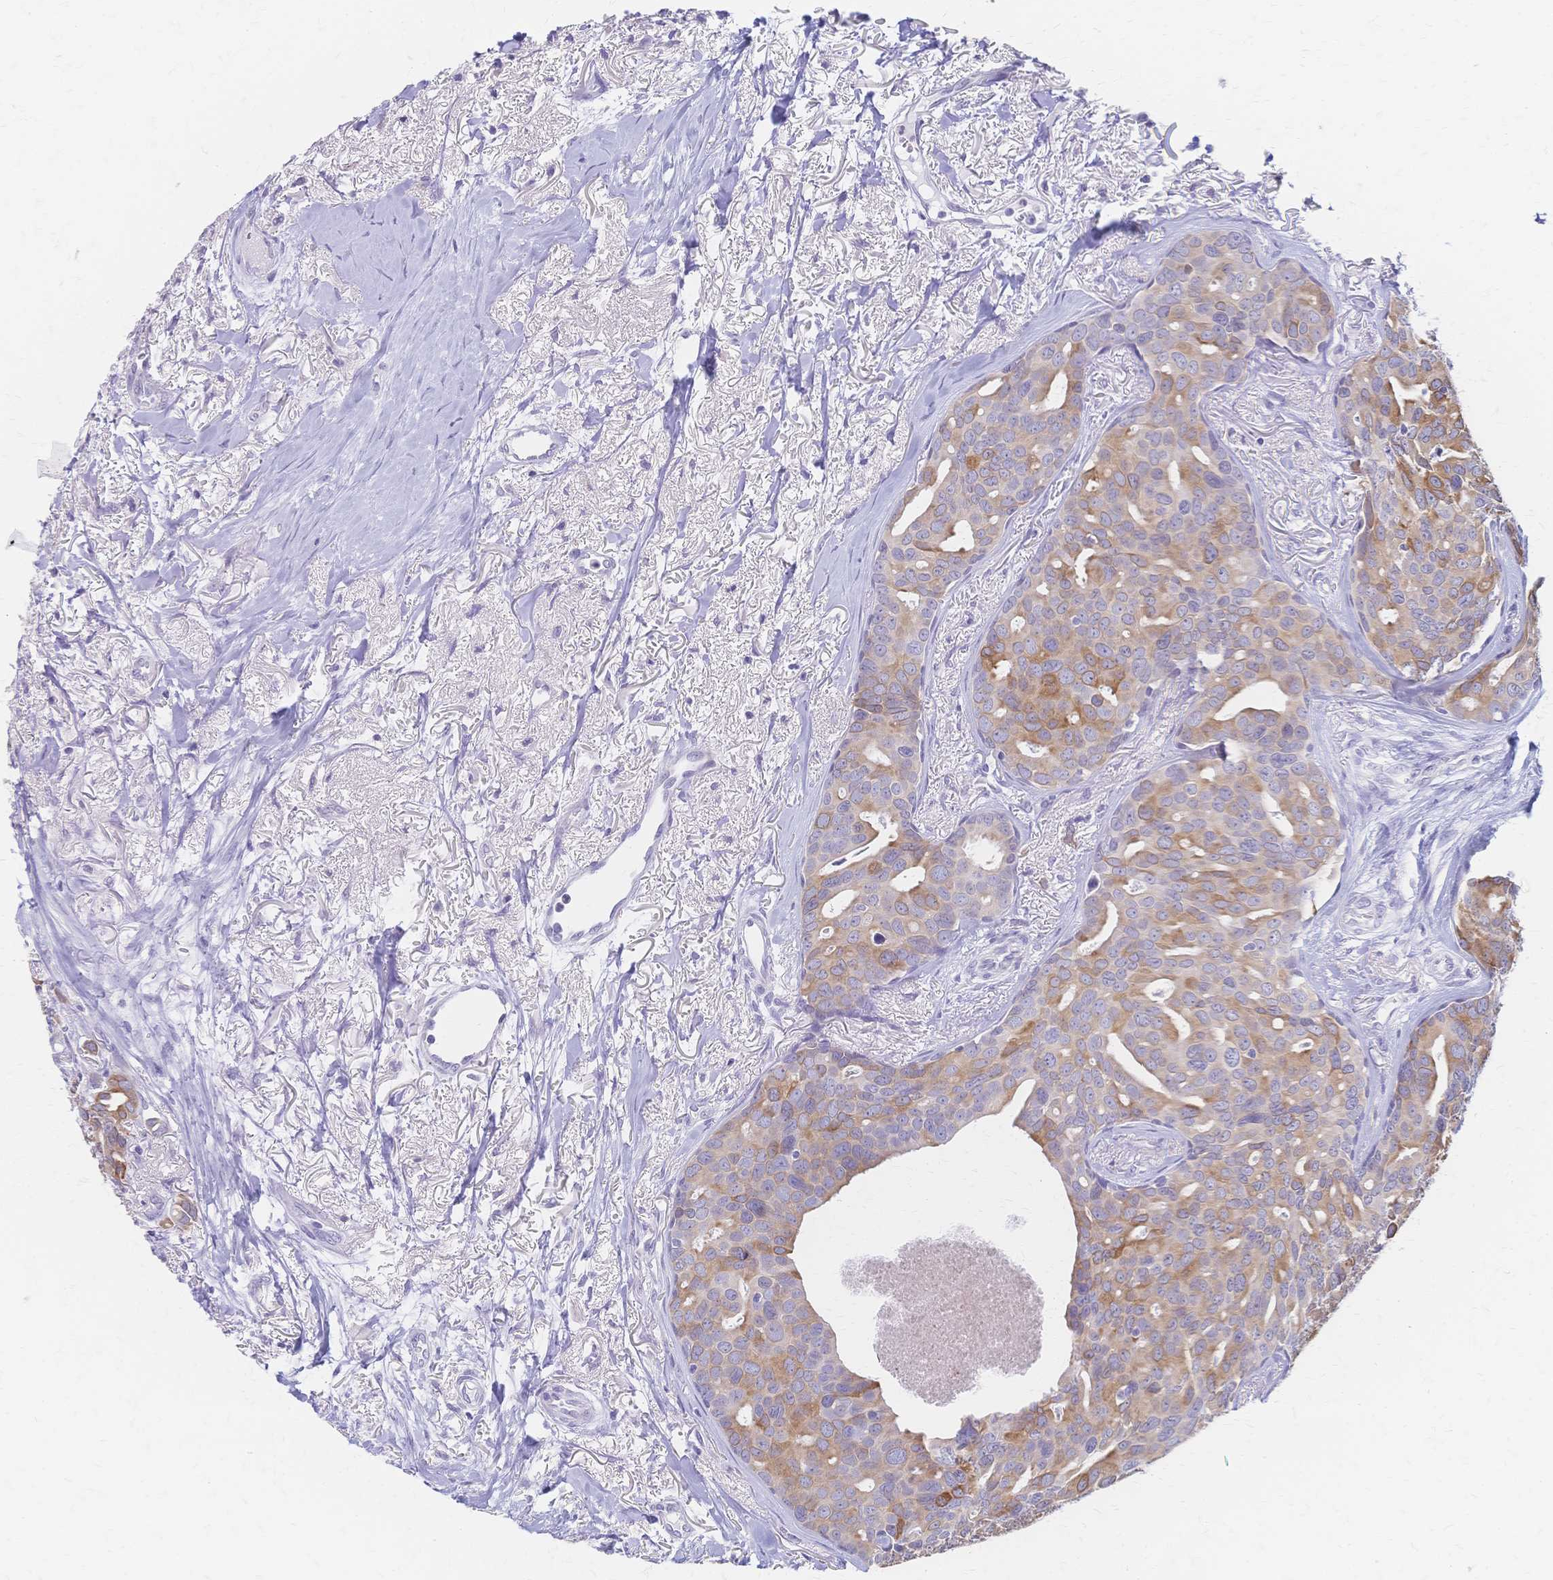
{"staining": {"intensity": "moderate", "quantity": ">75%", "location": "cytoplasmic/membranous"}, "tissue": "breast cancer", "cell_type": "Tumor cells", "image_type": "cancer", "snomed": [{"axis": "morphology", "description": "Duct carcinoma"}, {"axis": "topography", "description": "Breast"}], "caption": "Breast cancer stained for a protein (brown) displays moderate cytoplasmic/membranous positive staining in about >75% of tumor cells.", "gene": "CYB5A", "patient": {"sex": "female", "age": 54}}